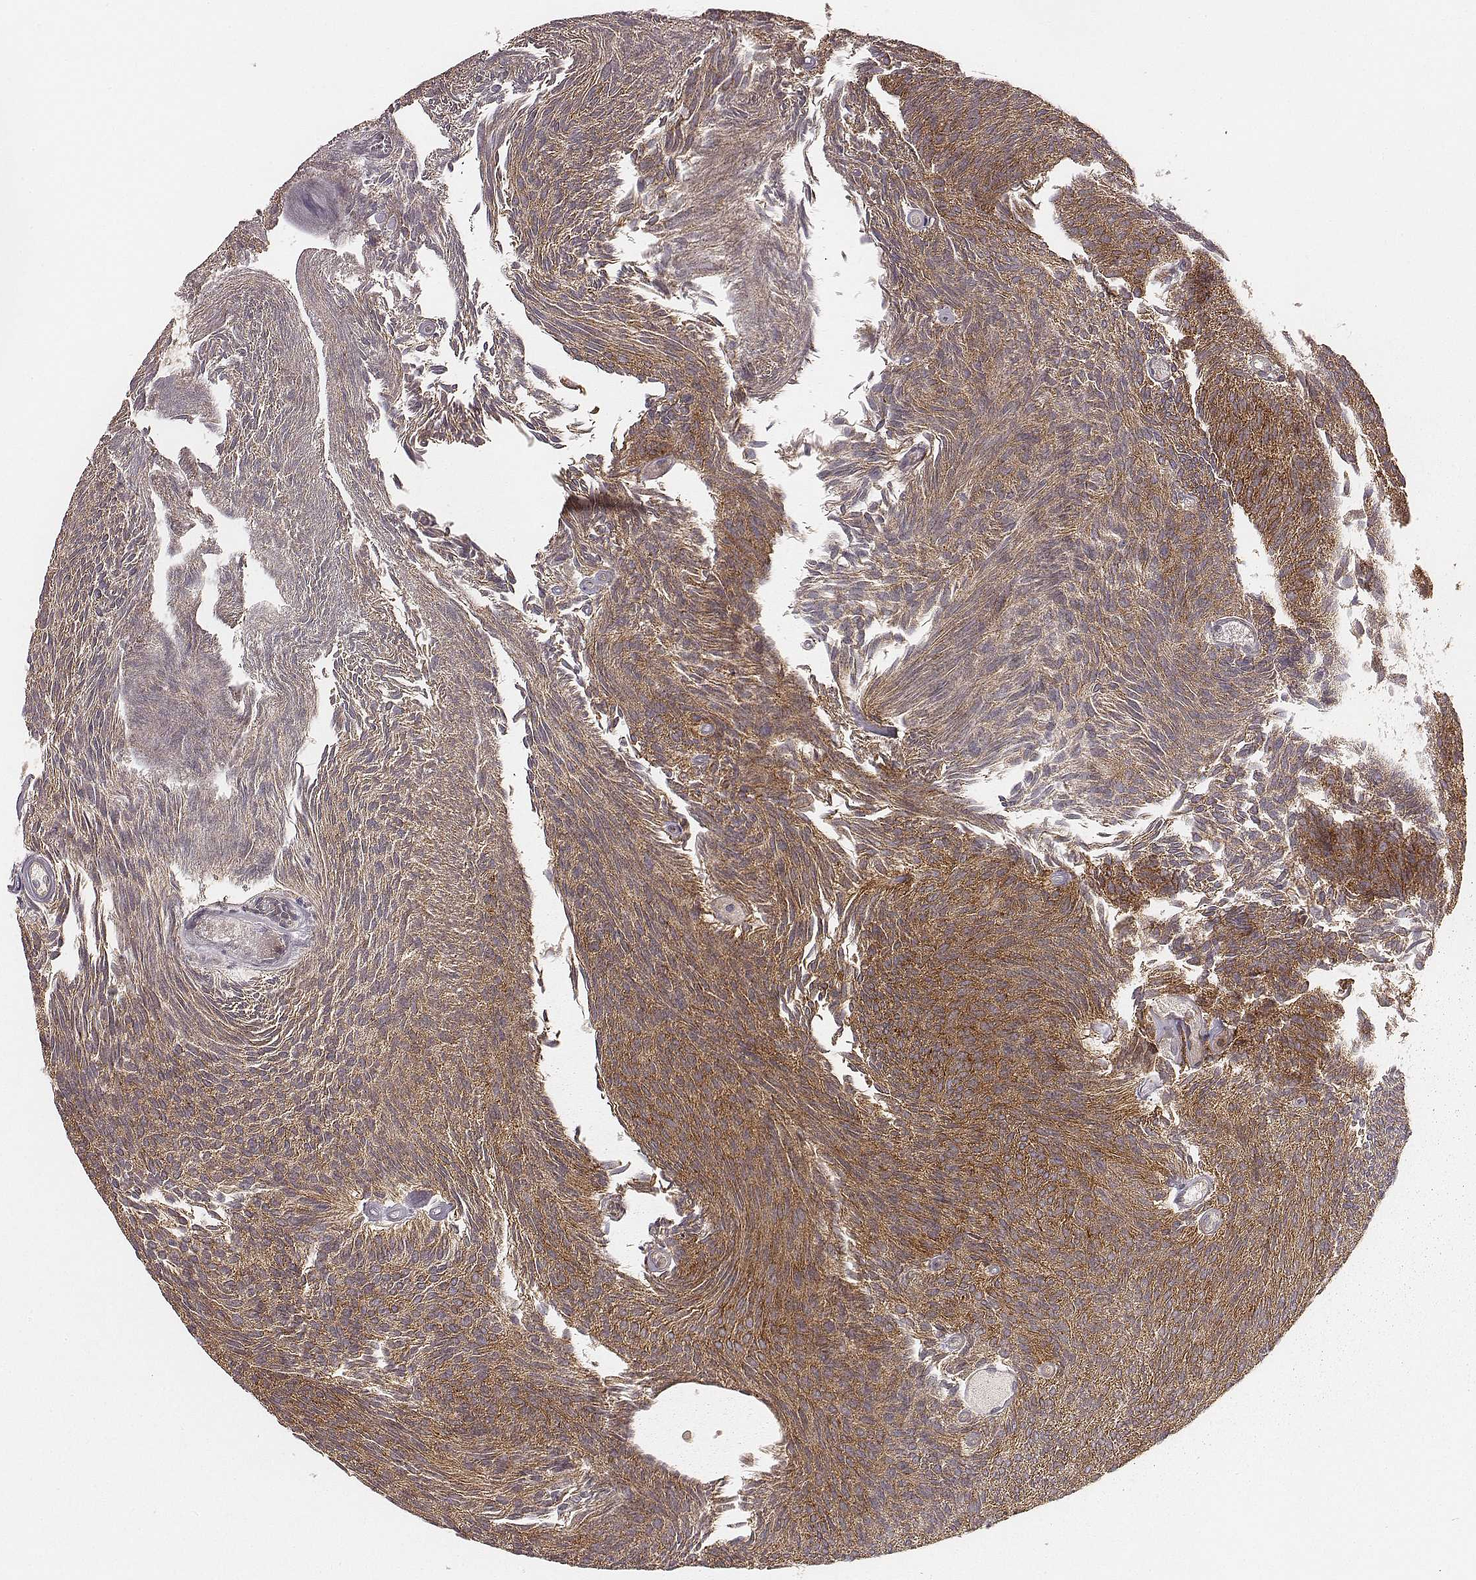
{"staining": {"intensity": "strong", "quantity": ">75%", "location": "cytoplasmic/membranous"}, "tissue": "urothelial cancer", "cell_type": "Tumor cells", "image_type": "cancer", "snomed": [{"axis": "morphology", "description": "Urothelial carcinoma, Low grade"}, {"axis": "topography", "description": "Urinary bladder"}], "caption": "DAB (3,3'-diaminobenzidine) immunohistochemical staining of human urothelial cancer shows strong cytoplasmic/membranous protein positivity in about >75% of tumor cells. (brown staining indicates protein expression, while blue staining denotes nuclei).", "gene": "VPS26A", "patient": {"sex": "male", "age": 77}}